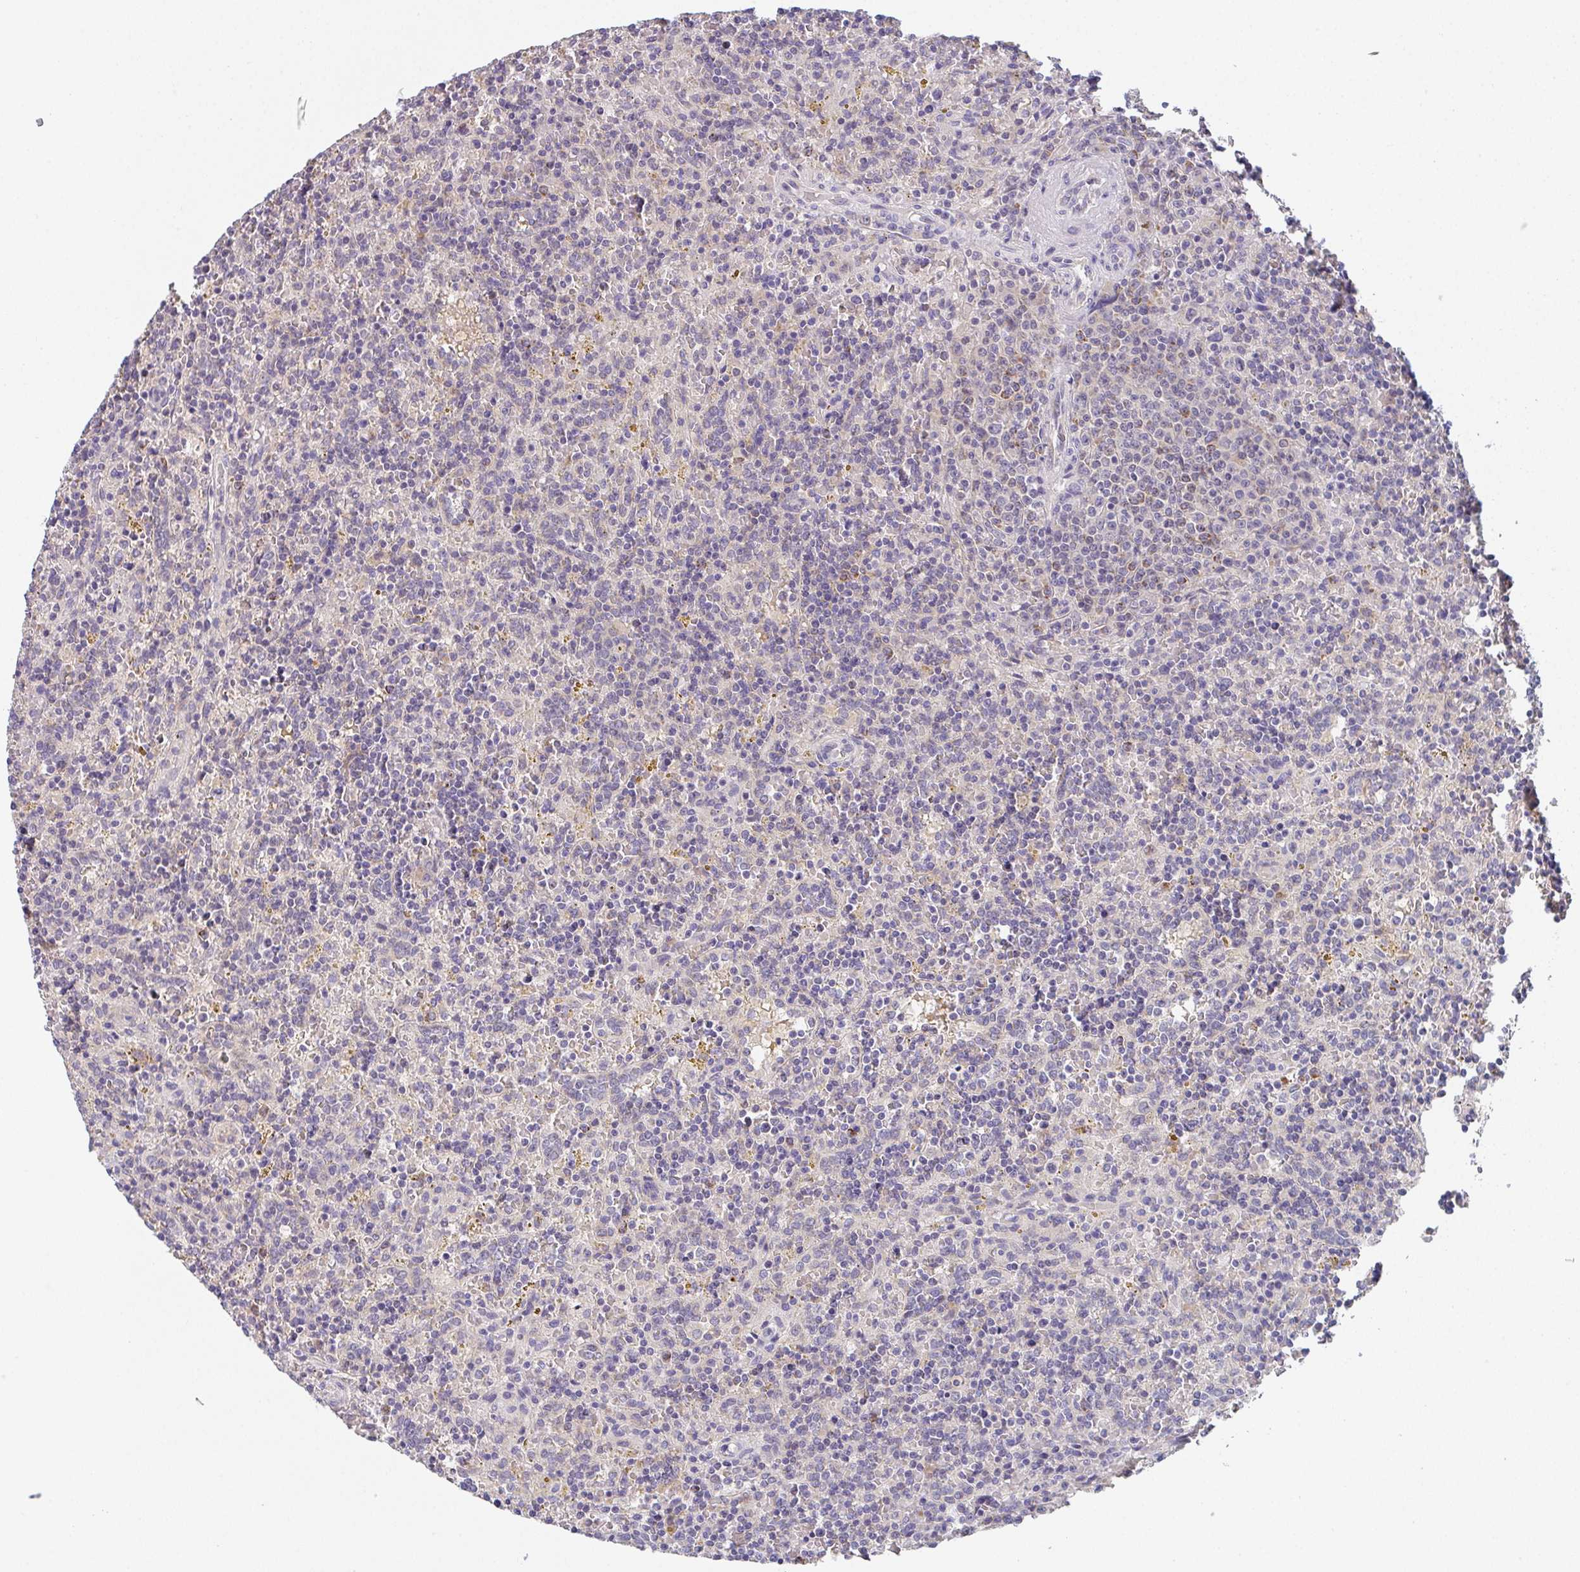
{"staining": {"intensity": "negative", "quantity": "none", "location": "none"}, "tissue": "lymphoma", "cell_type": "Tumor cells", "image_type": "cancer", "snomed": [{"axis": "morphology", "description": "Malignant lymphoma, non-Hodgkin's type, Low grade"}, {"axis": "topography", "description": "Spleen"}], "caption": "Immunohistochemistry photomicrograph of neoplastic tissue: human malignant lymphoma, non-Hodgkin's type (low-grade) stained with DAB (3,3'-diaminobenzidine) reveals no significant protein positivity in tumor cells. Brightfield microscopy of immunohistochemistry (IHC) stained with DAB (brown) and hematoxylin (blue), captured at high magnification.", "gene": "TSPAN31", "patient": {"sex": "male", "age": 67}}